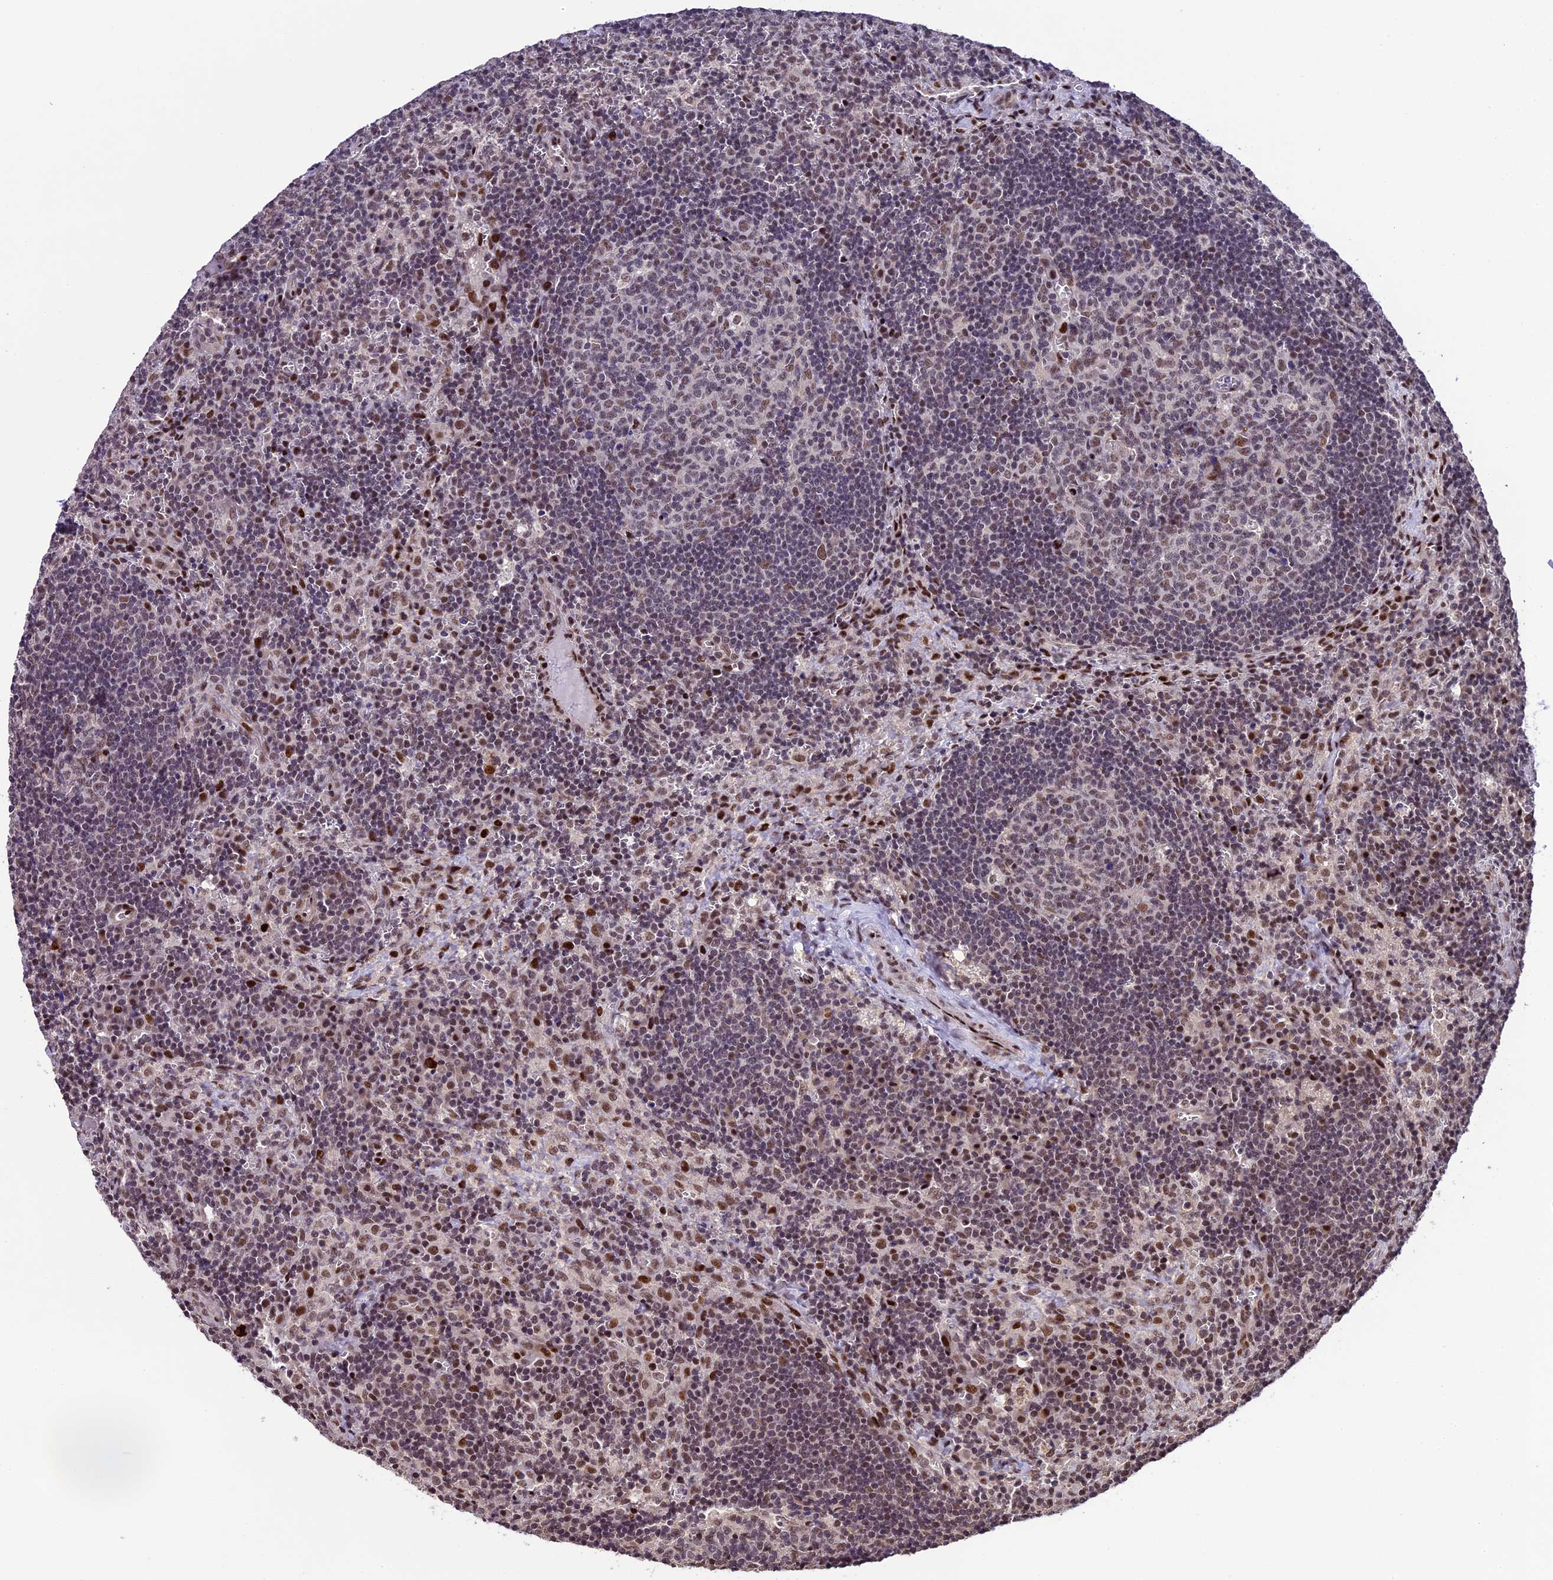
{"staining": {"intensity": "weak", "quantity": "25%-75%", "location": "nuclear"}, "tissue": "lymph node", "cell_type": "Germinal center cells", "image_type": "normal", "snomed": [{"axis": "morphology", "description": "Normal tissue, NOS"}, {"axis": "topography", "description": "Lymph node"}], "caption": "This histopathology image displays IHC staining of unremarkable lymph node, with low weak nuclear staining in about 25%-75% of germinal center cells.", "gene": "TCP11L2", "patient": {"sex": "male", "age": 58}}